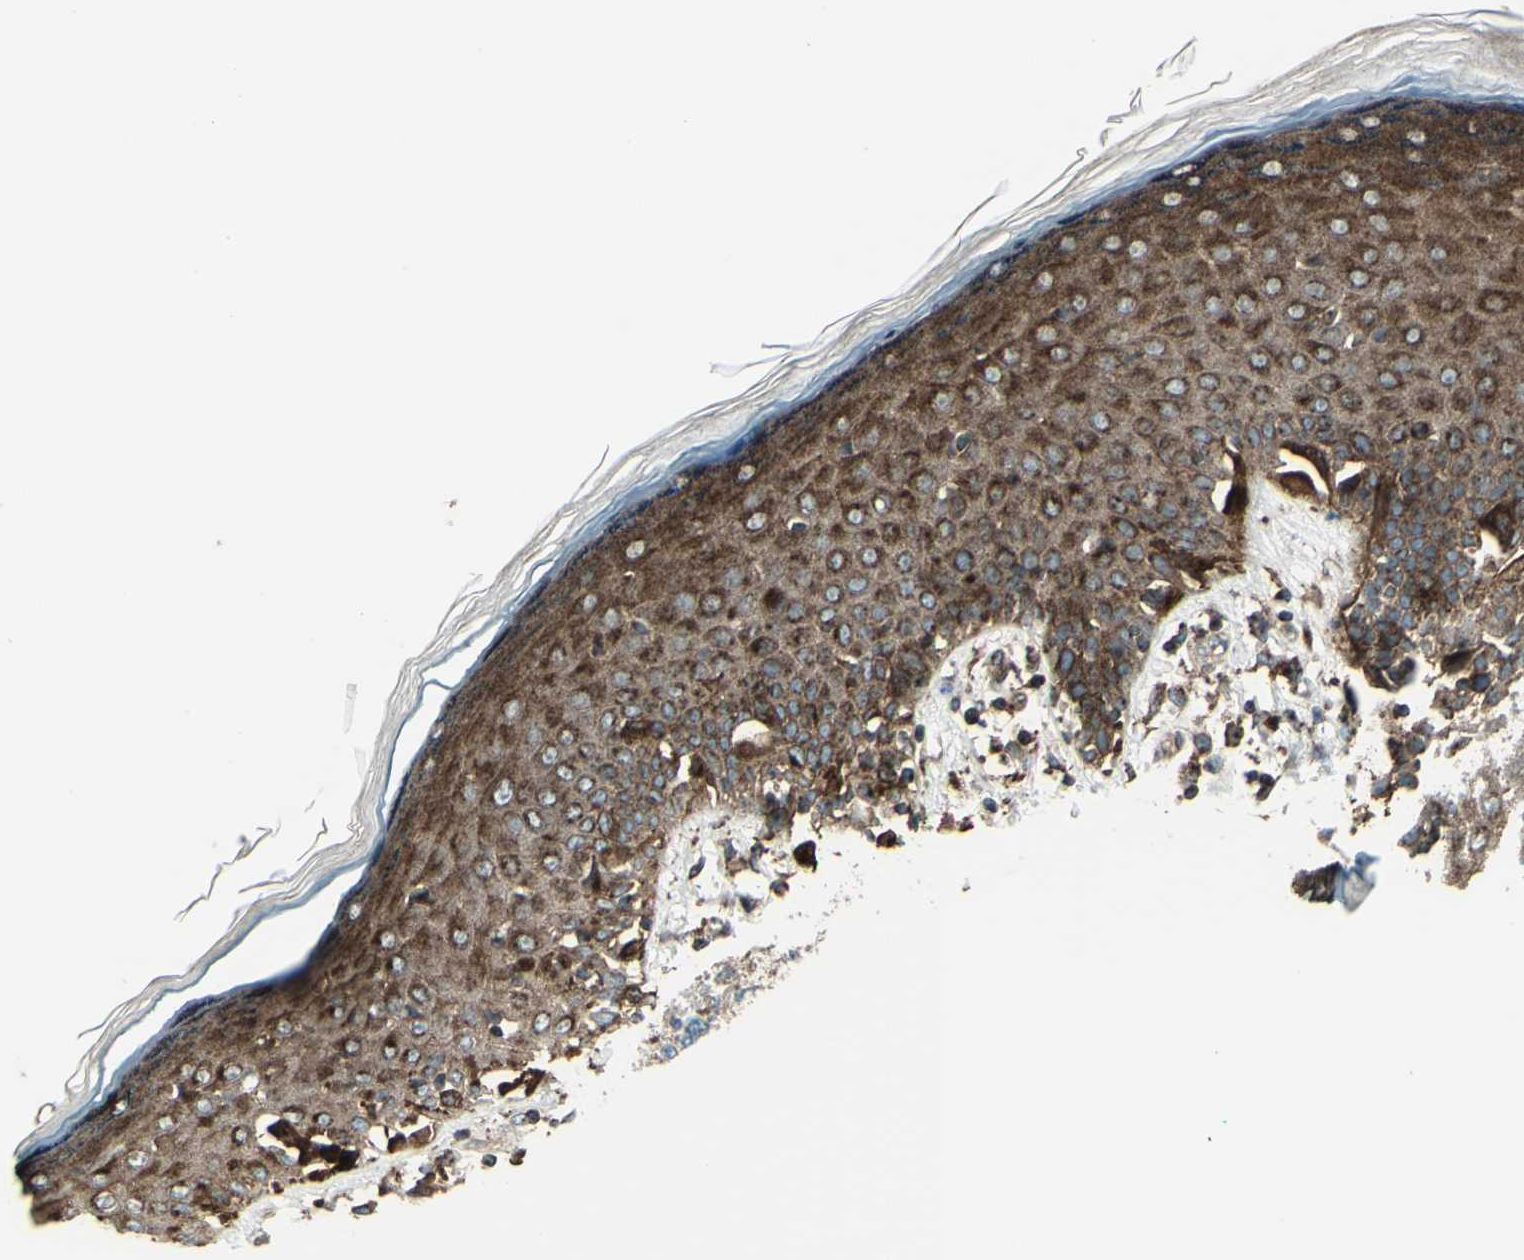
{"staining": {"intensity": "strong", "quantity": ">75%", "location": "cytoplasmic/membranous"}, "tissue": "melanoma", "cell_type": "Tumor cells", "image_type": "cancer", "snomed": [{"axis": "morphology", "description": "Malignant melanoma, NOS"}, {"axis": "topography", "description": "Skin"}], "caption": "Immunohistochemical staining of human melanoma demonstrates strong cytoplasmic/membranous protein staining in approximately >75% of tumor cells. (IHC, brightfield microscopy, high magnification).", "gene": "NAPA", "patient": {"sex": "female", "age": 81}}